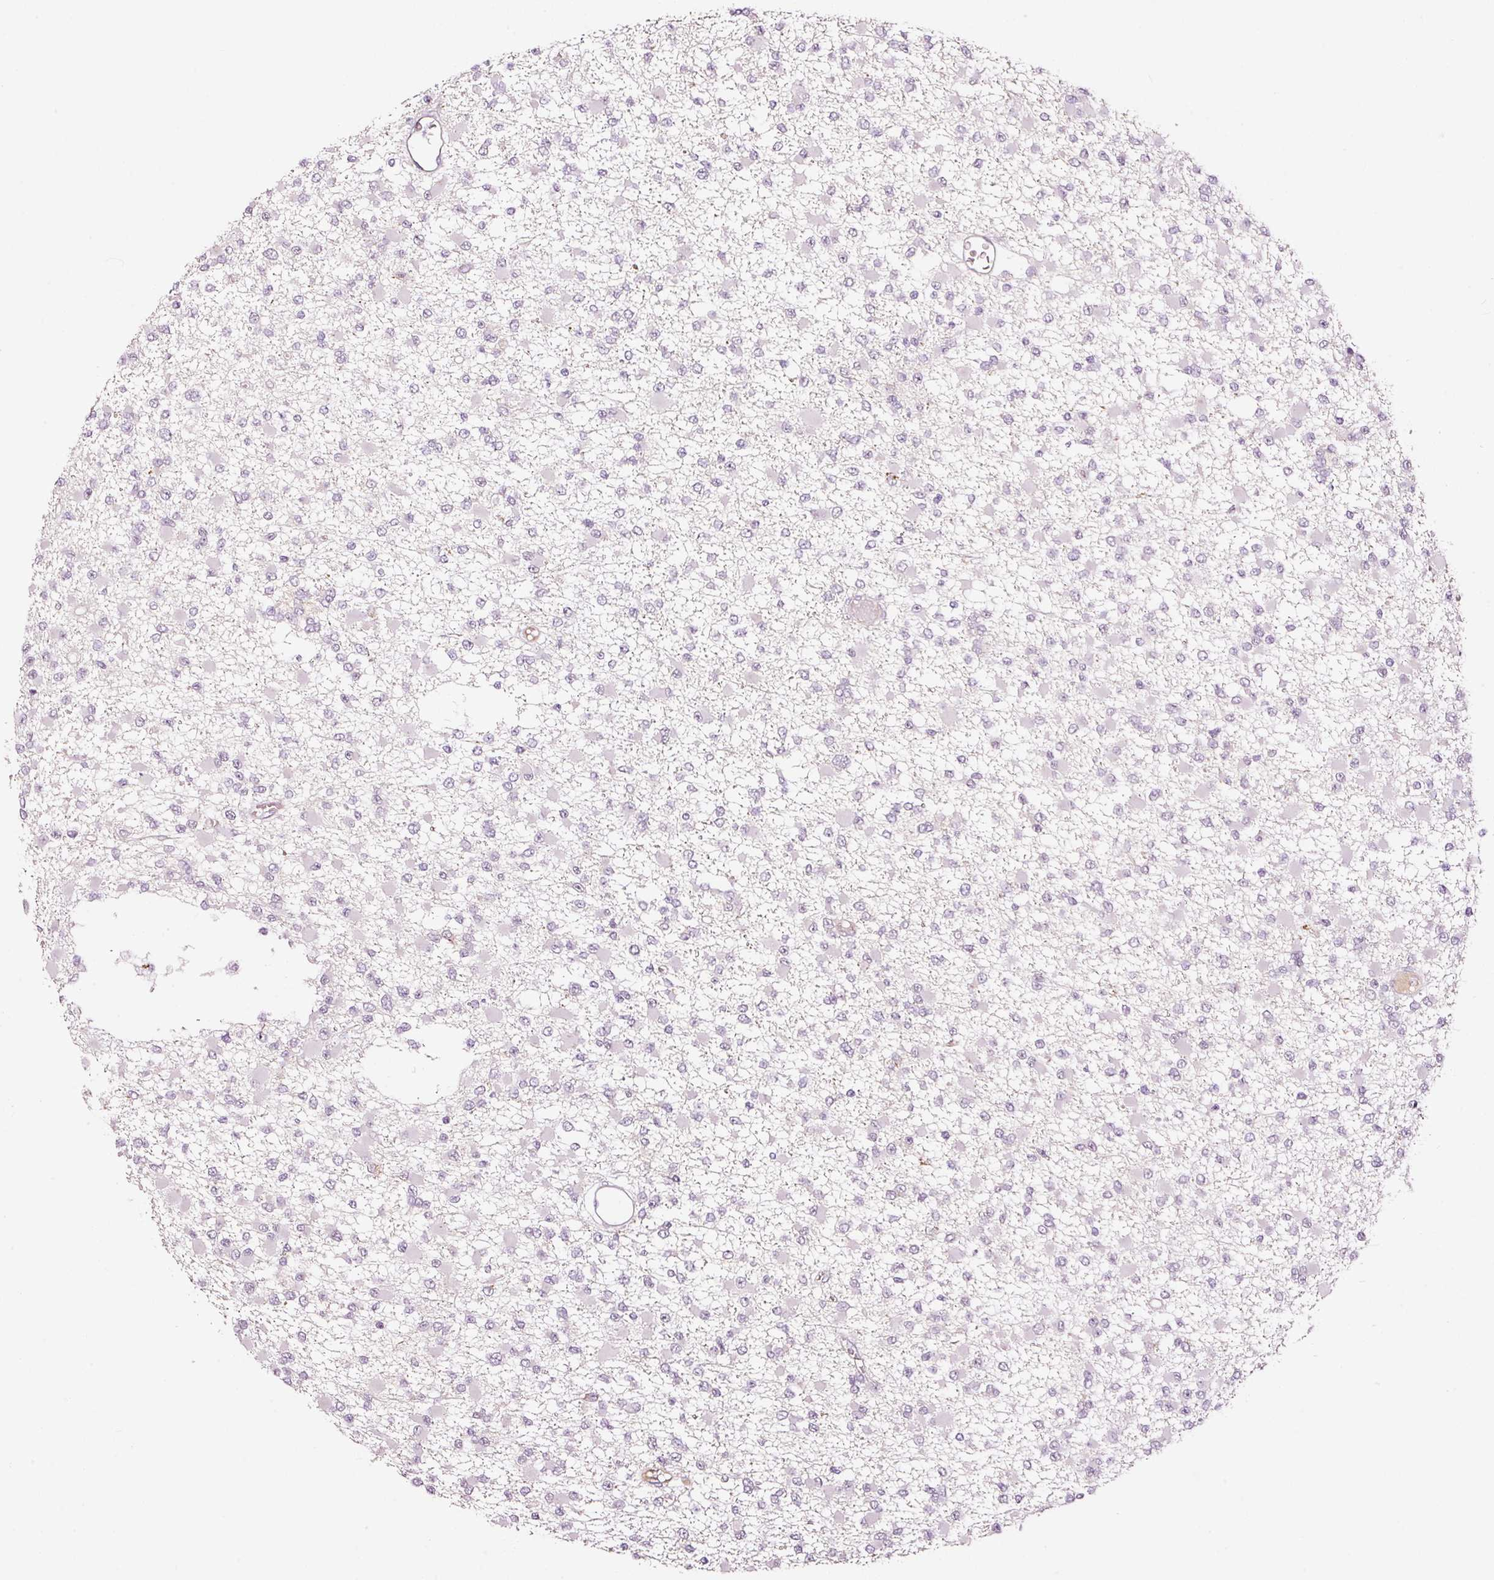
{"staining": {"intensity": "negative", "quantity": "none", "location": "none"}, "tissue": "glioma", "cell_type": "Tumor cells", "image_type": "cancer", "snomed": [{"axis": "morphology", "description": "Glioma, malignant, Low grade"}, {"axis": "topography", "description": "Brain"}], "caption": "Tumor cells are negative for protein expression in human low-grade glioma (malignant).", "gene": "ABCB4", "patient": {"sex": "female", "age": 22}}